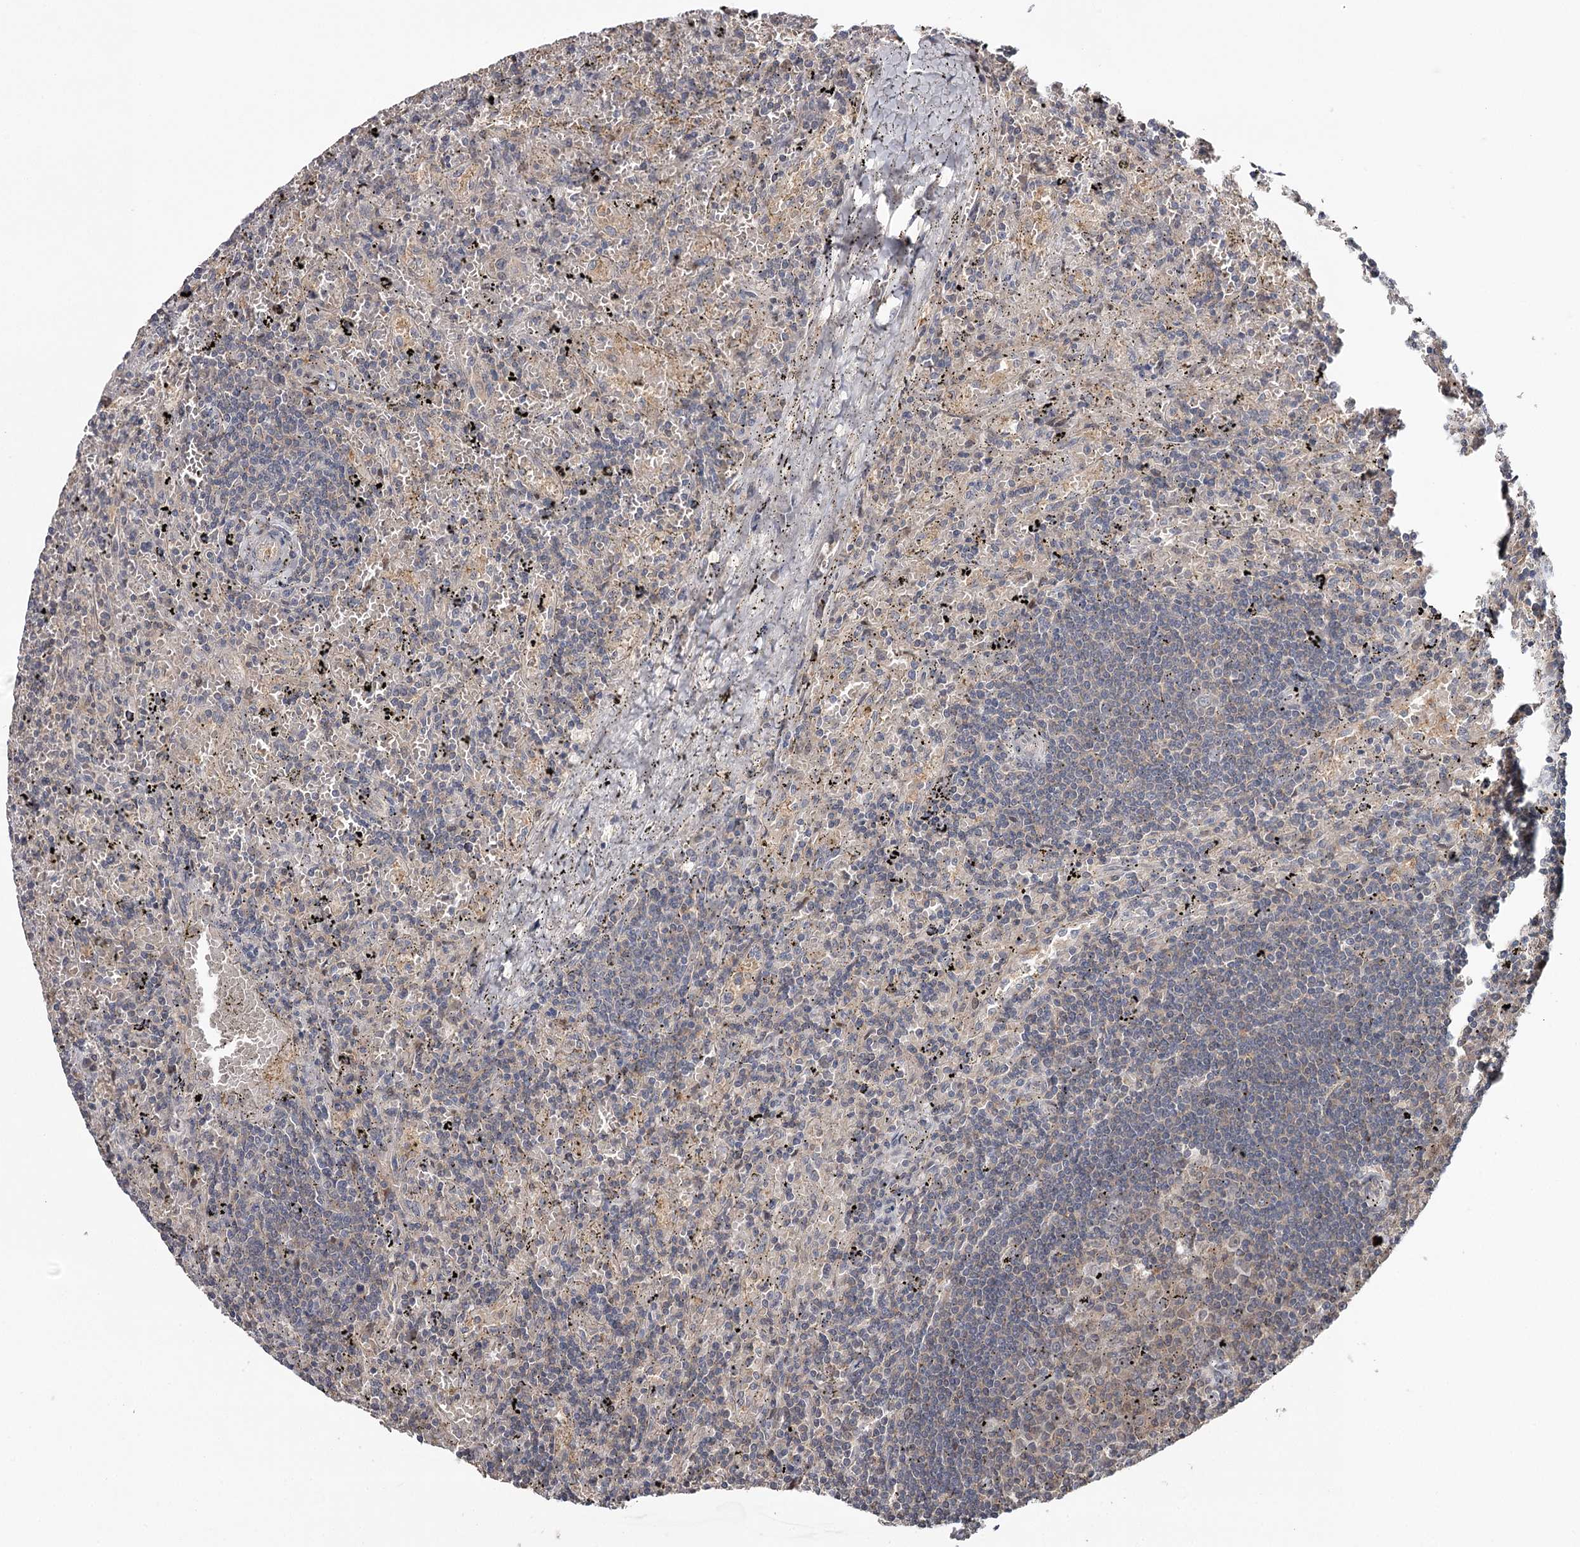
{"staining": {"intensity": "negative", "quantity": "none", "location": "none"}, "tissue": "lymphoma", "cell_type": "Tumor cells", "image_type": "cancer", "snomed": [{"axis": "morphology", "description": "Malignant lymphoma, non-Hodgkin's type, Low grade"}, {"axis": "topography", "description": "Spleen"}], "caption": "Tumor cells are negative for brown protein staining in low-grade malignant lymphoma, non-Hodgkin's type. The staining is performed using DAB (3,3'-diaminobenzidine) brown chromogen with nuclei counter-stained in using hematoxylin.", "gene": "GTSF1", "patient": {"sex": "male", "age": 76}}